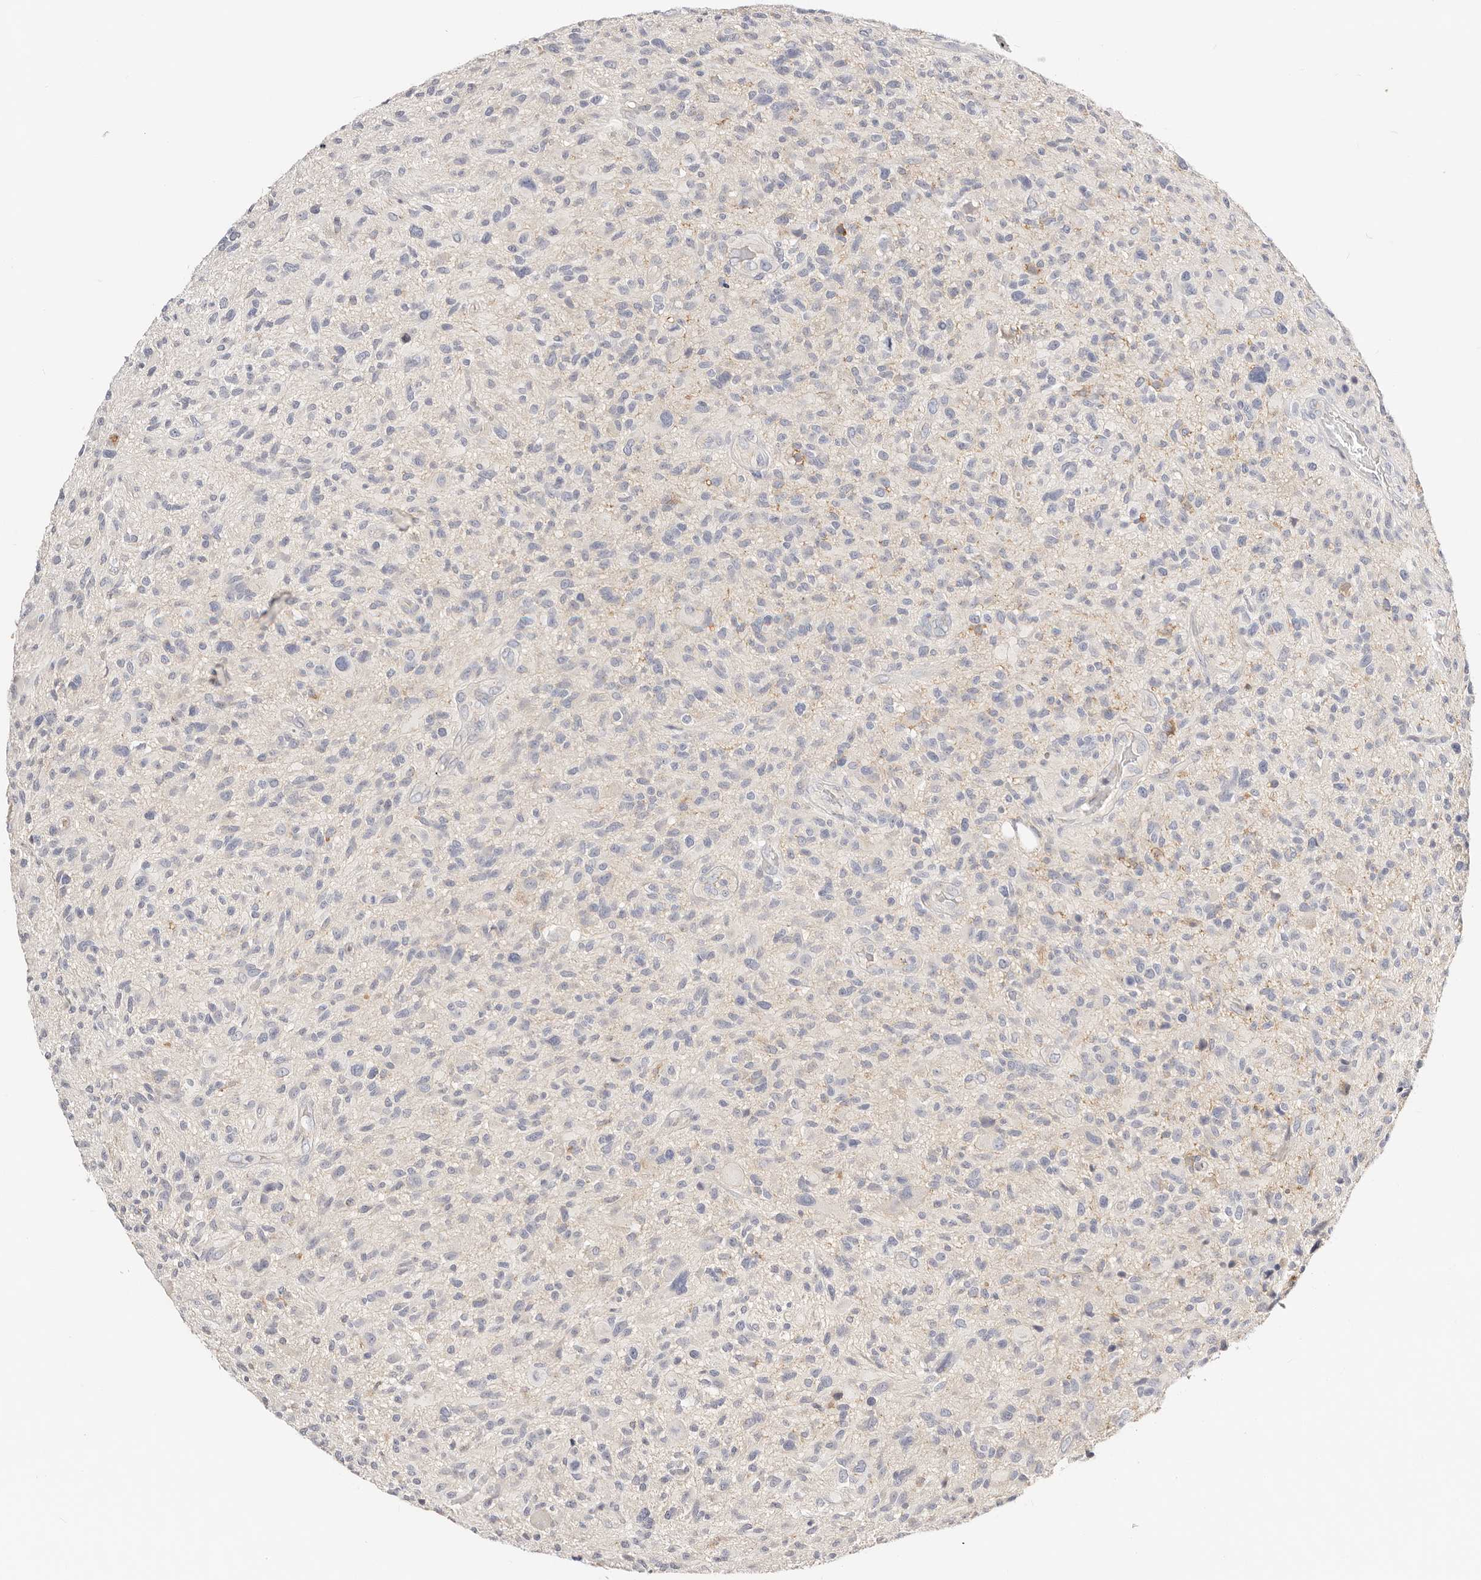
{"staining": {"intensity": "negative", "quantity": "none", "location": "none"}, "tissue": "glioma", "cell_type": "Tumor cells", "image_type": "cancer", "snomed": [{"axis": "morphology", "description": "Glioma, malignant, High grade"}, {"axis": "topography", "description": "Brain"}], "caption": "Tumor cells show no significant expression in glioma.", "gene": "DNASE1", "patient": {"sex": "male", "age": 47}}